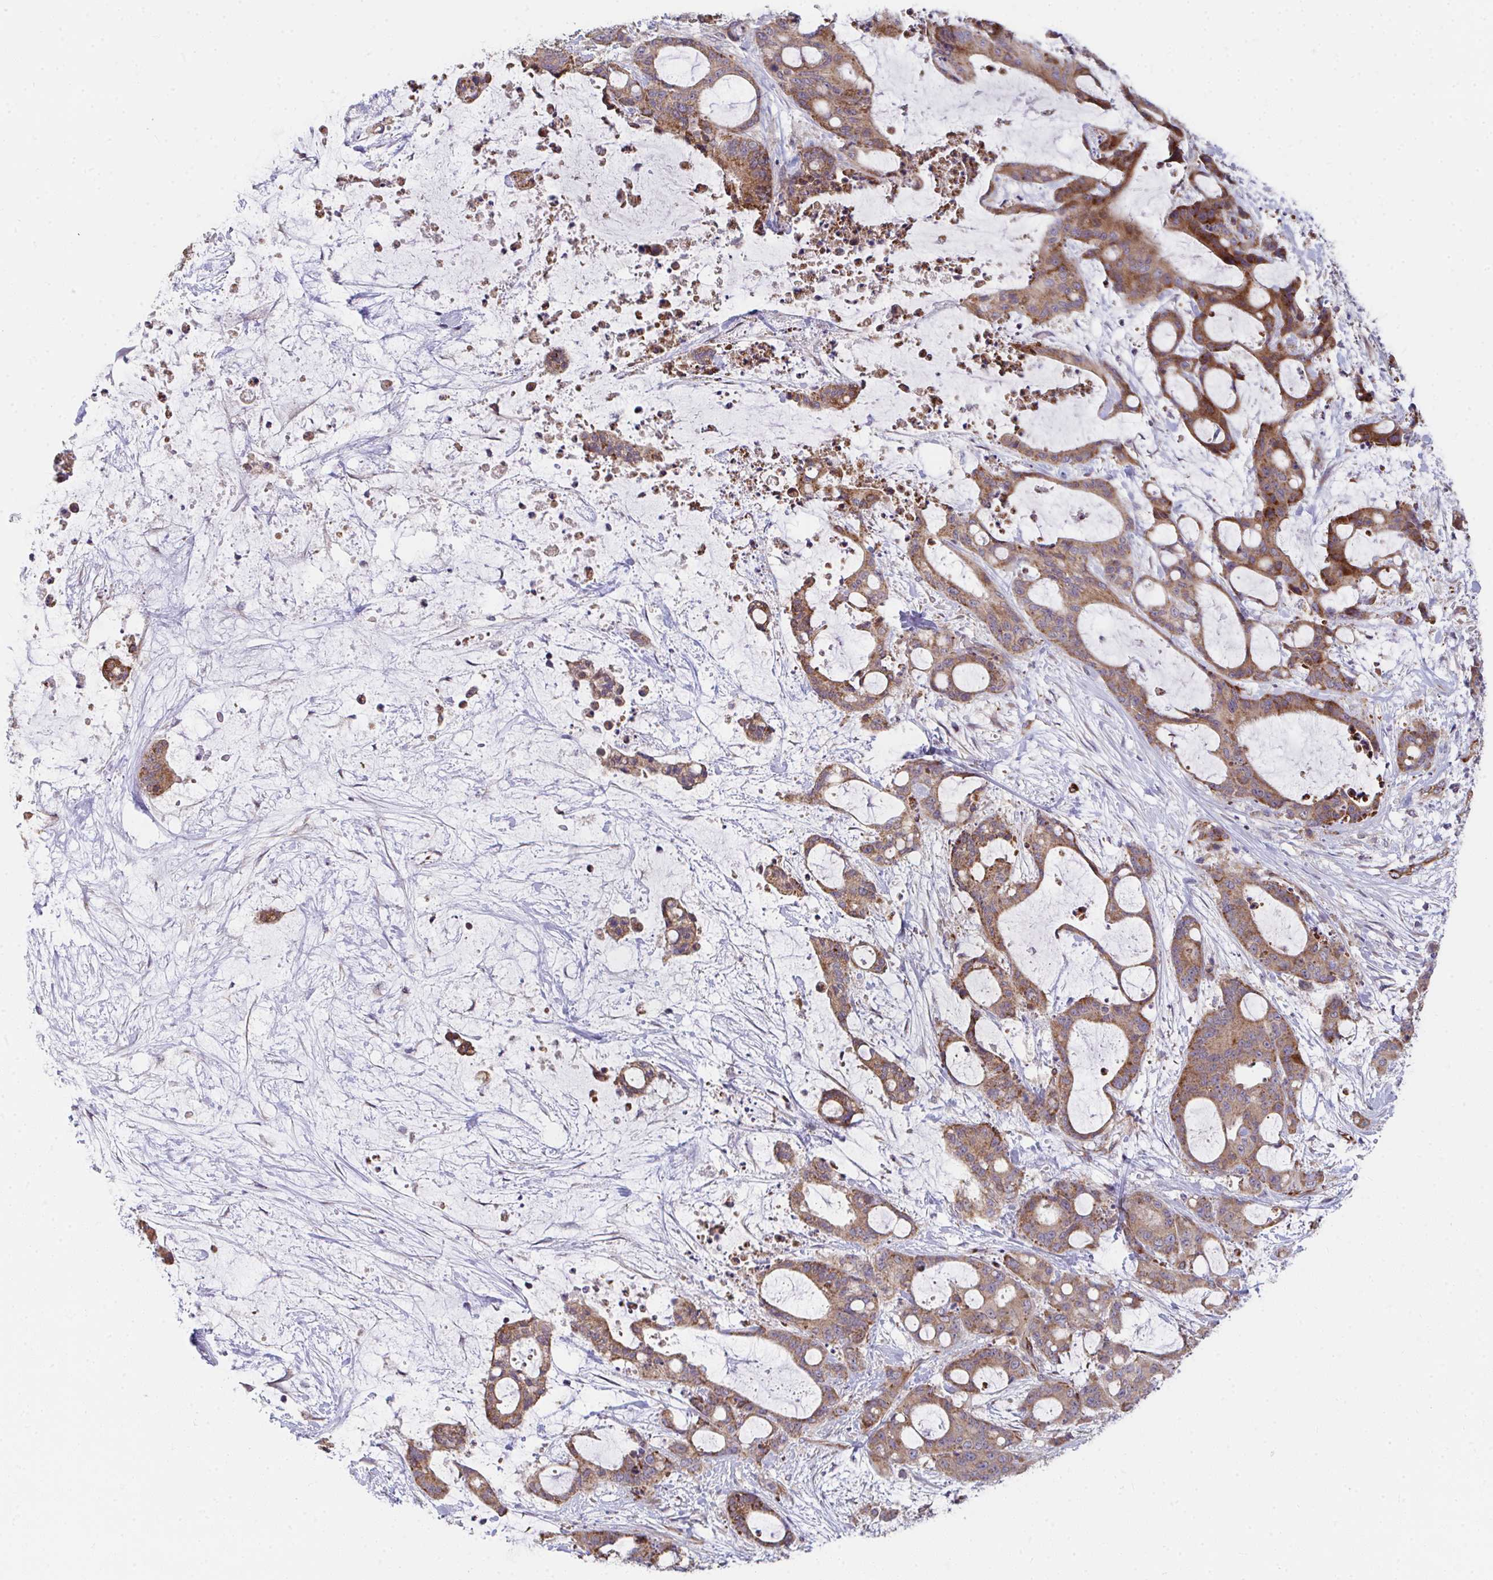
{"staining": {"intensity": "moderate", "quantity": ">75%", "location": "cytoplasmic/membranous"}, "tissue": "liver cancer", "cell_type": "Tumor cells", "image_type": "cancer", "snomed": [{"axis": "morphology", "description": "Normal tissue, NOS"}, {"axis": "morphology", "description": "Cholangiocarcinoma"}, {"axis": "topography", "description": "Liver"}, {"axis": "topography", "description": "Peripheral nerve tissue"}], "caption": "High-magnification brightfield microscopy of liver cancer (cholangiocarcinoma) stained with DAB (3,3'-diaminobenzidine) (brown) and counterstained with hematoxylin (blue). tumor cells exhibit moderate cytoplasmic/membranous staining is identified in approximately>75% of cells.", "gene": "EIF1AD", "patient": {"sex": "female", "age": 73}}